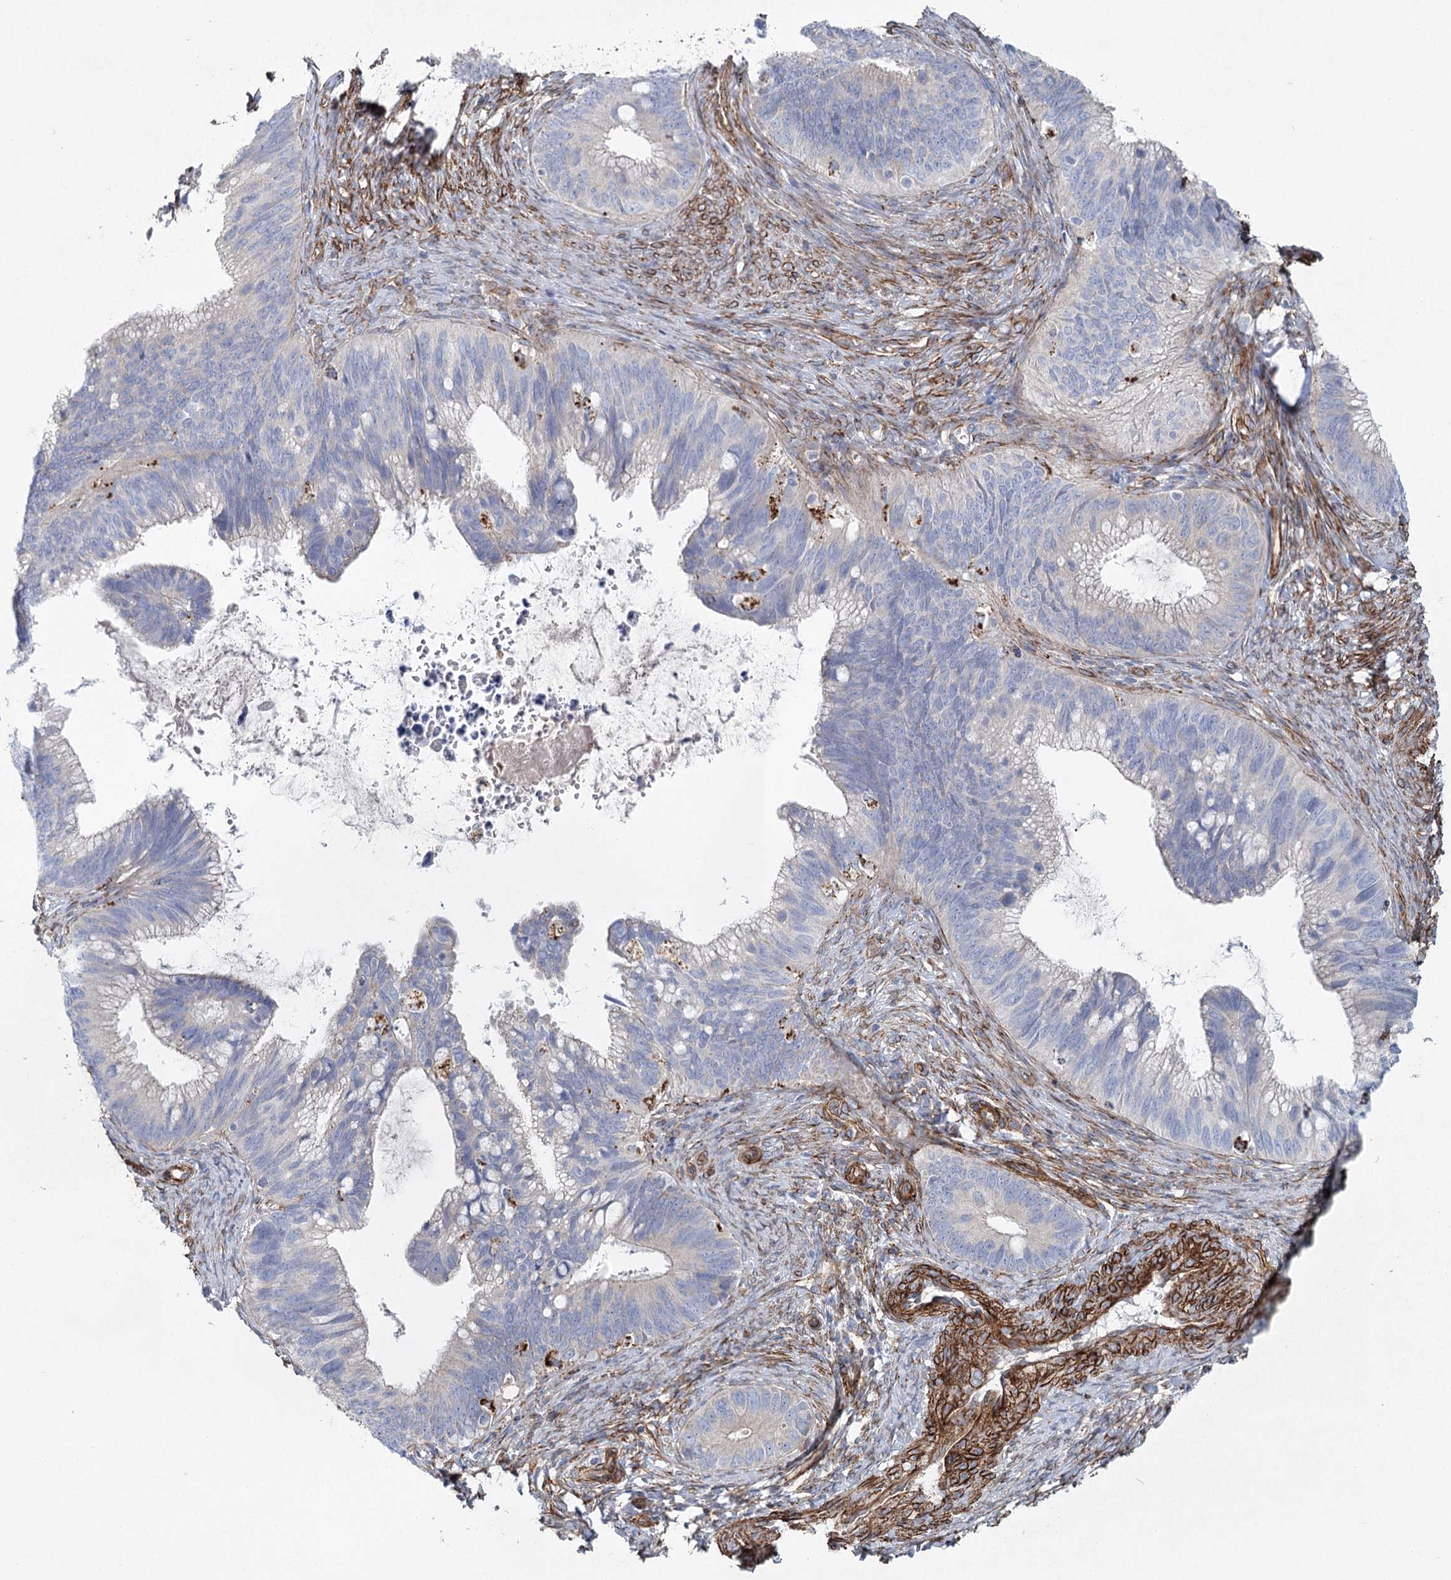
{"staining": {"intensity": "negative", "quantity": "none", "location": "none"}, "tissue": "cervical cancer", "cell_type": "Tumor cells", "image_type": "cancer", "snomed": [{"axis": "morphology", "description": "Adenocarcinoma, NOS"}, {"axis": "topography", "description": "Cervix"}], "caption": "IHC photomicrograph of neoplastic tissue: human cervical adenocarcinoma stained with DAB demonstrates no significant protein staining in tumor cells.", "gene": "TMEM164", "patient": {"sex": "female", "age": 42}}